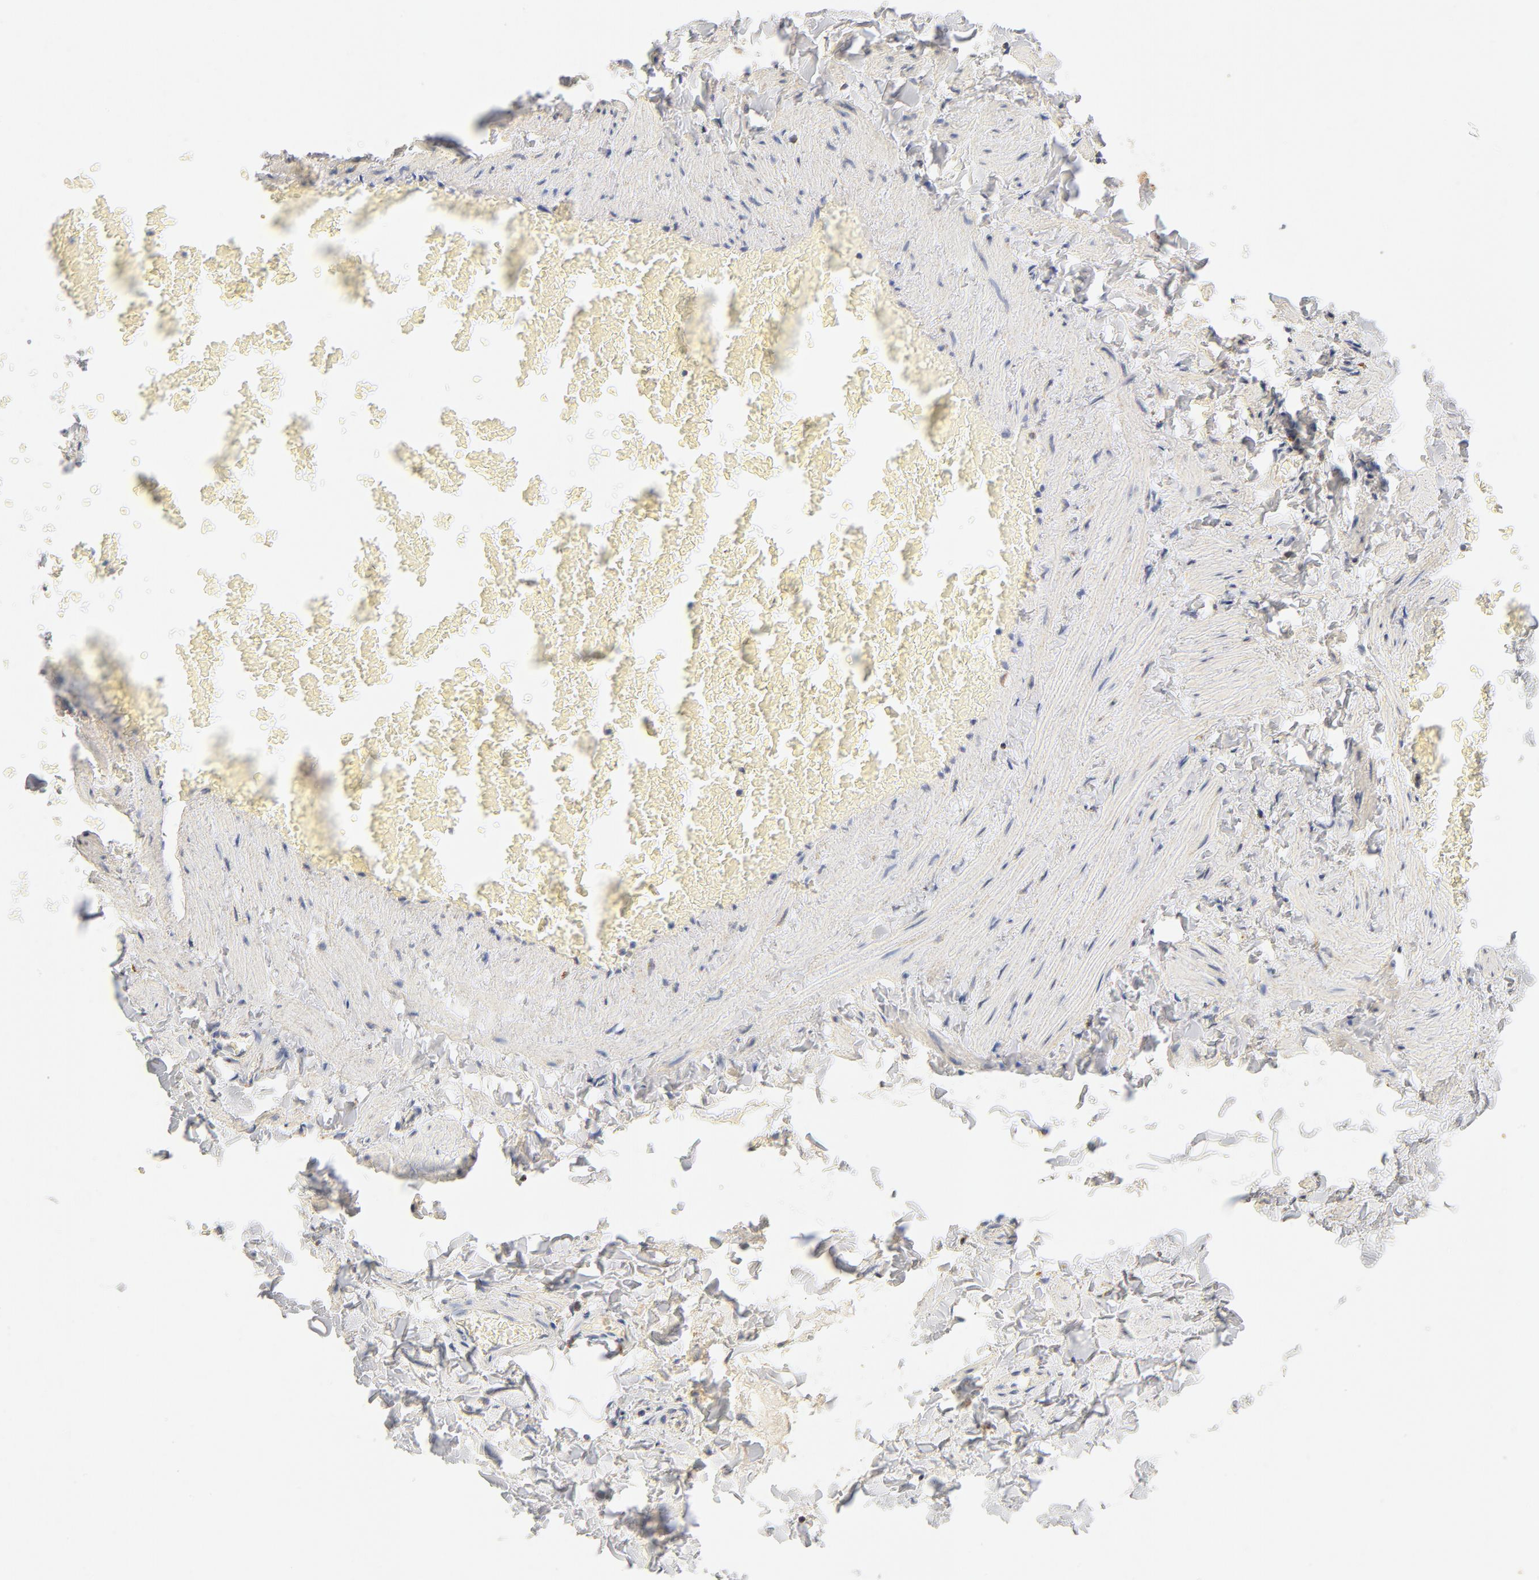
{"staining": {"intensity": "moderate", "quantity": ">75%", "location": "cytoplasmic/membranous"}, "tissue": "adipose tissue", "cell_type": "Adipocytes", "image_type": "normal", "snomed": [{"axis": "morphology", "description": "Normal tissue, NOS"}, {"axis": "topography", "description": "Vascular tissue"}], "caption": "Immunohistochemistry (IHC) staining of unremarkable adipose tissue, which exhibits medium levels of moderate cytoplasmic/membranous staining in about >75% of adipocytes indicating moderate cytoplasmic/membranous protein staining. The staining was performed using DAB (brown) for protein detection and nuclei were counterstained in hematoxylin (blue).", "gene": "COX4I1", "patient": {"sex": "male", "age": 41}}